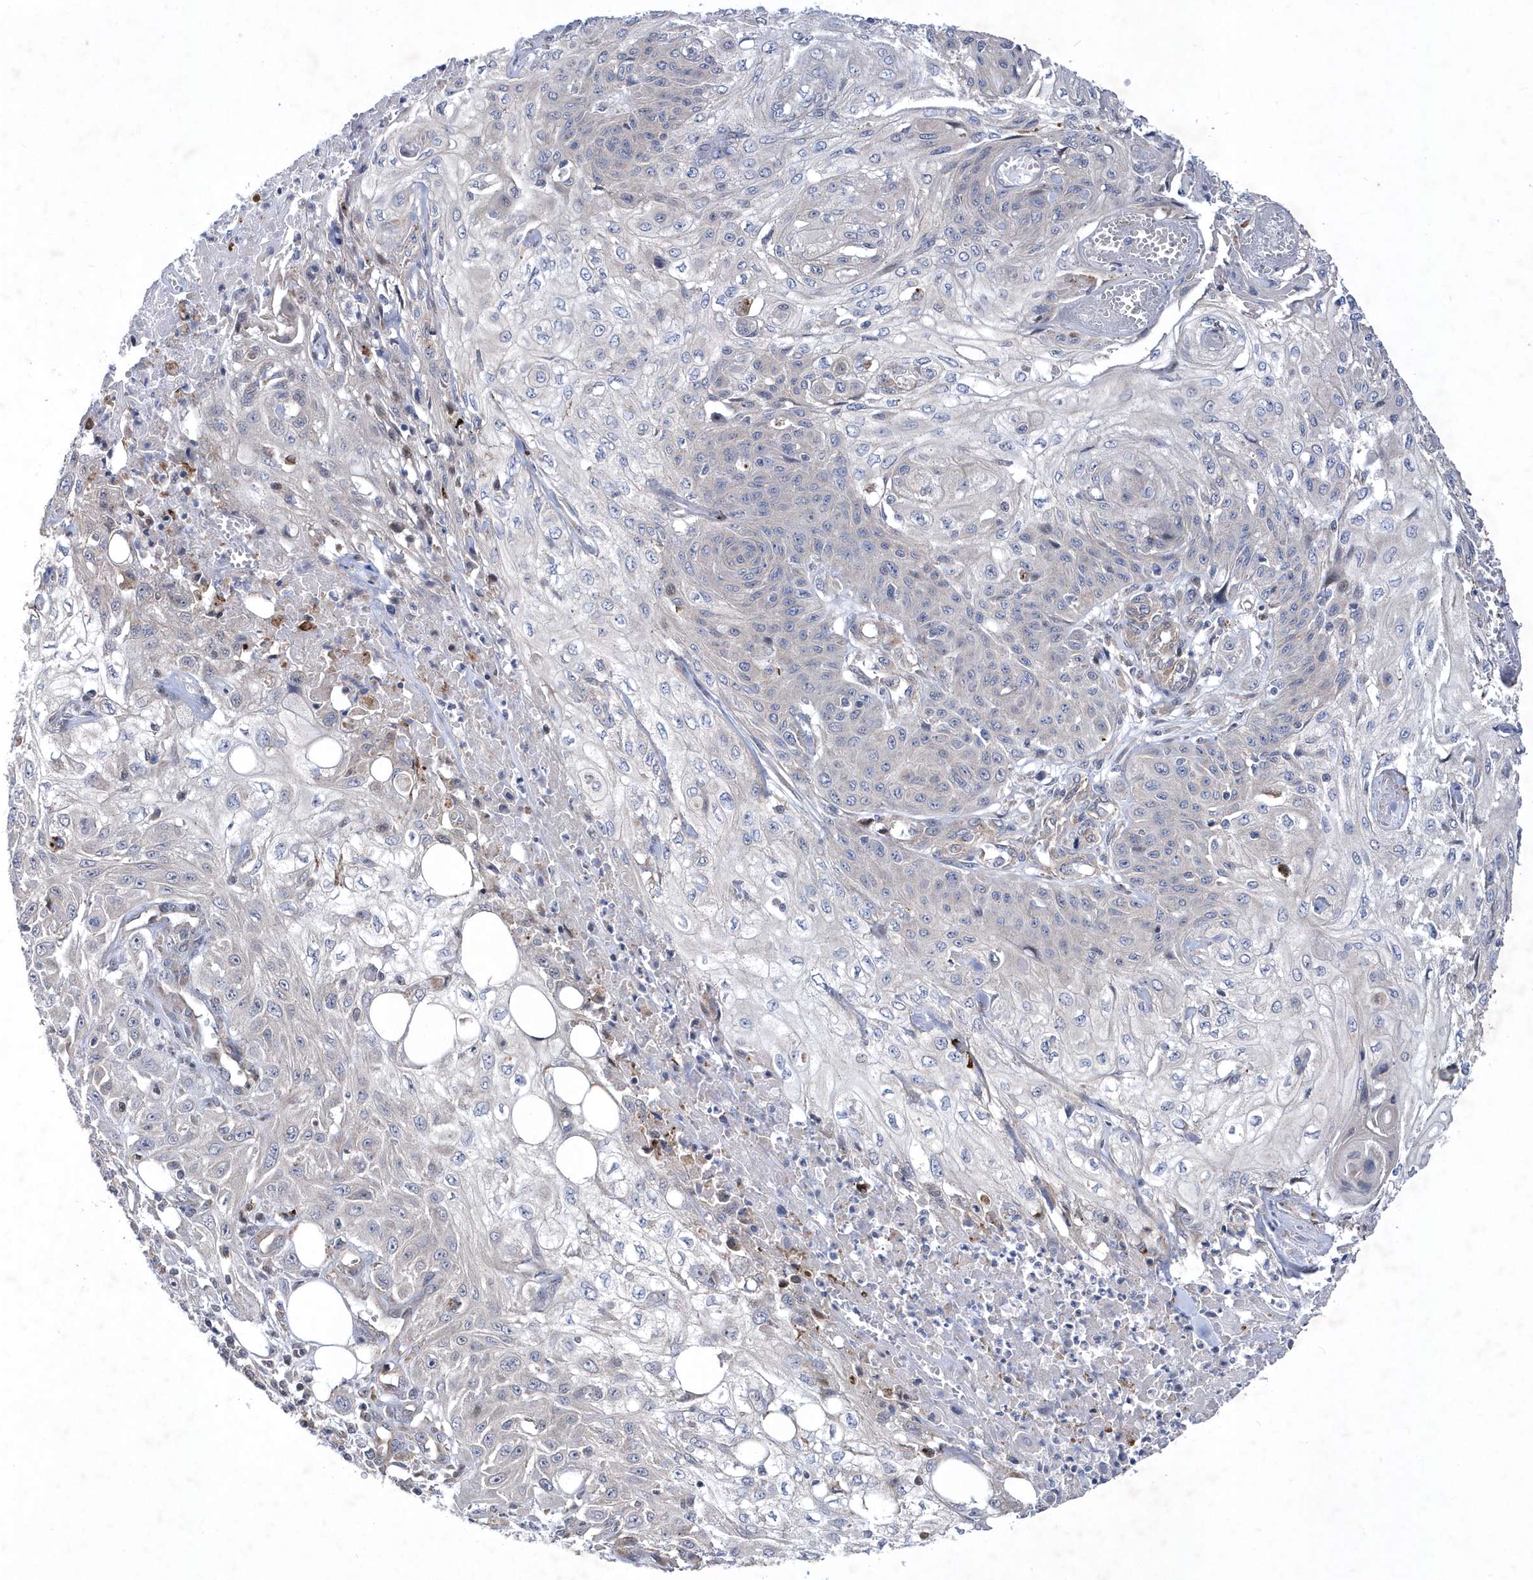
{"staining": {"intensity": "negative", "quantity": "none", "location": "none"}, "tissue": "skin cancer", "cell_type": "Tumor cells", "image_type": "cancer", "snomed": [{"axis": "morphology", "description": "Squamous cell carcinoma, NOS"}, {"axis": "morphology", "description": "Squamous cell carcinoma, metastatic, NOS"}, {"axis": "topography", "description": "Skin"}, {"axis": "topography", "description": "Lymph node"}], "caption": "Tumor cells show no significant staining in squamous cell carcinoma (skin).", "gene": "LONRF2", "patient": {"sex": "male", "age": 75}}